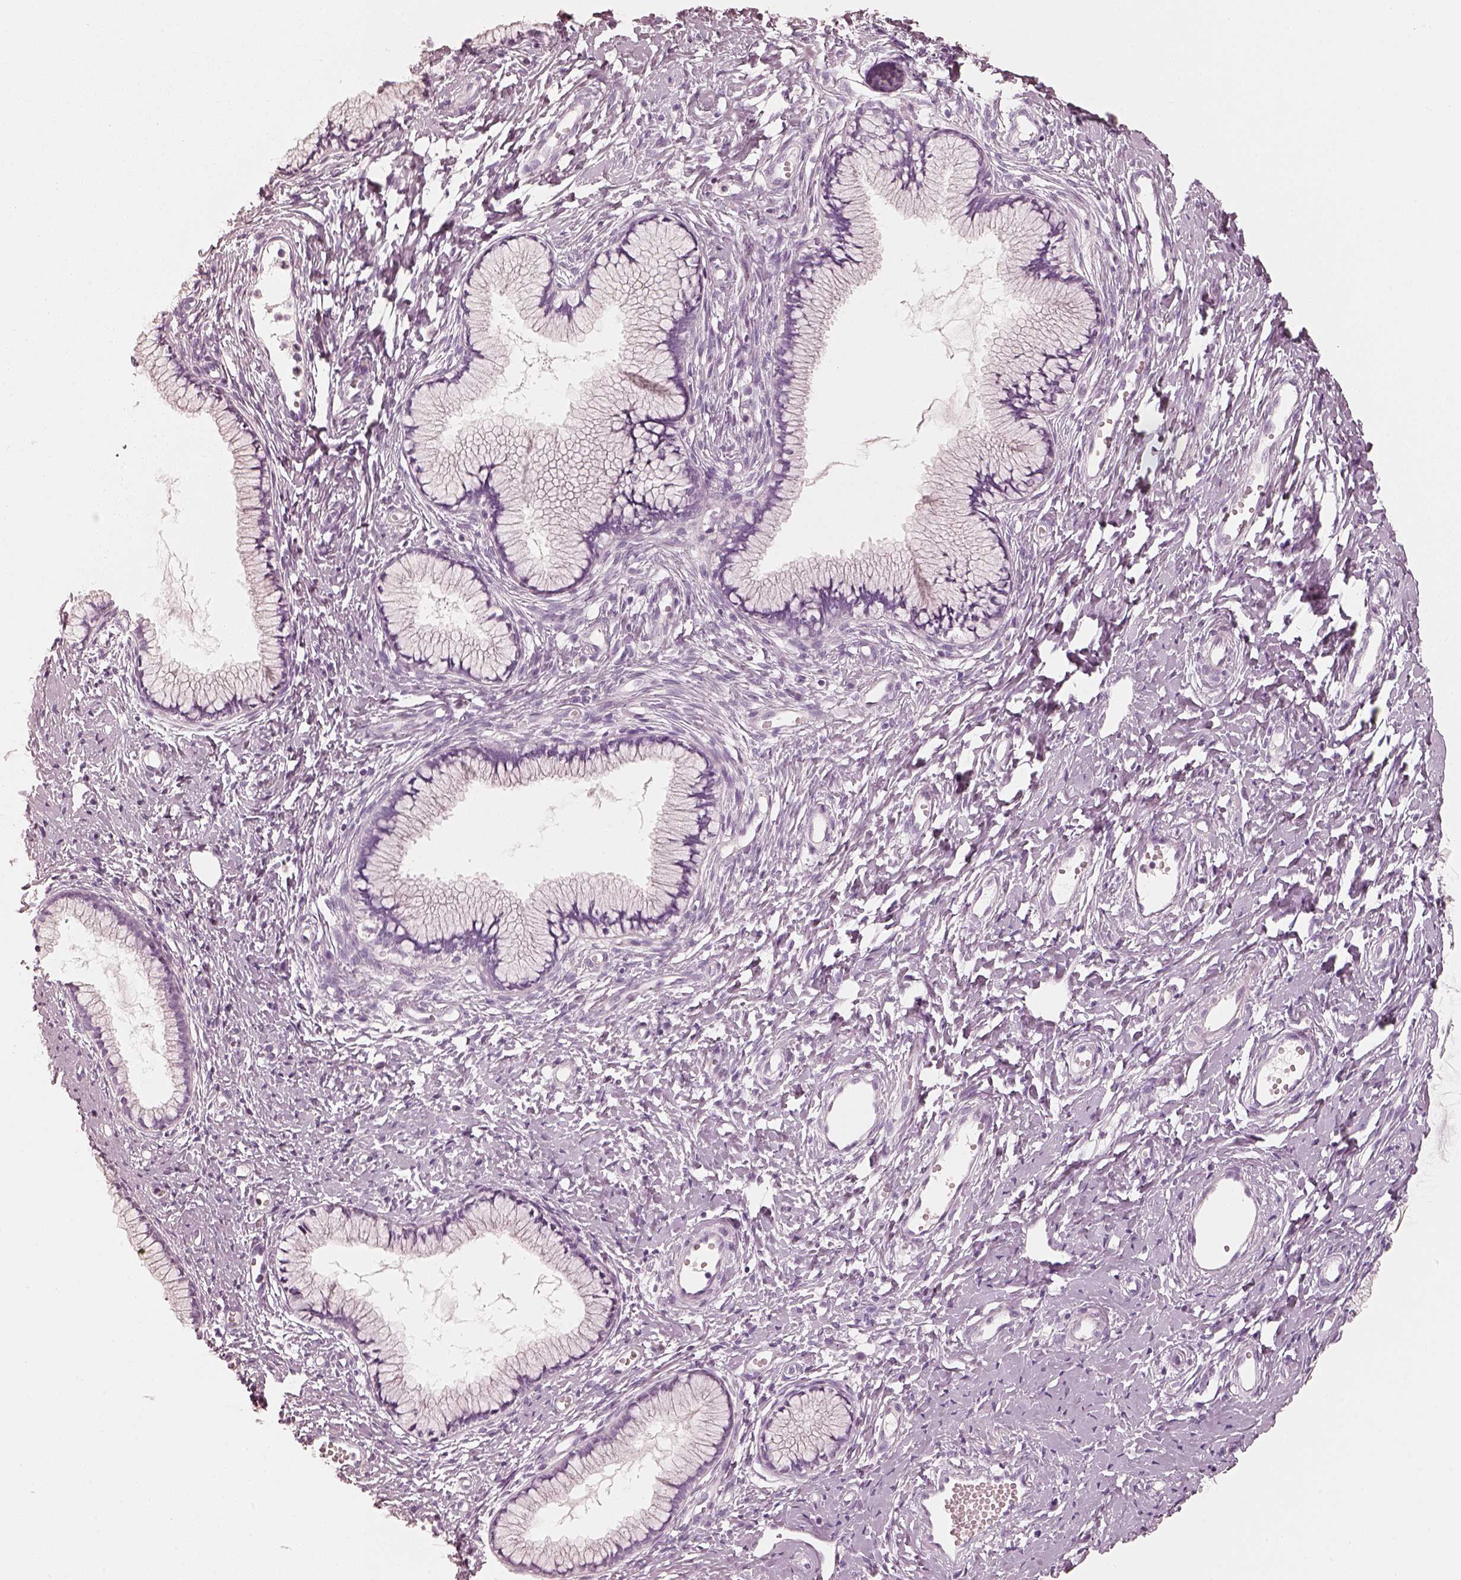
{"staining": {"intensity": "negative", "quantity": "none", "location": "none"}, "tissue": "cervix", "cell_type": "Glandular cells", "image_type": "normal", "snomed": [{"axis": "morphology", "description": "Normal tissue, NOS"}, {"axis": "topography", "description": "Cervix"}], "caption": "Protein analysis of unremarkable cervix reveals no significant positivity in glandular cells. The staining was performed using DAB (3,3'-diaminobenzidine) to visualize the protein expression in brown, while the nuclei were stained in blue with hematoxylin (Magnification: 20x).", "gene": "R3HDML", "patient": {"sex": "female", "age": 40}}